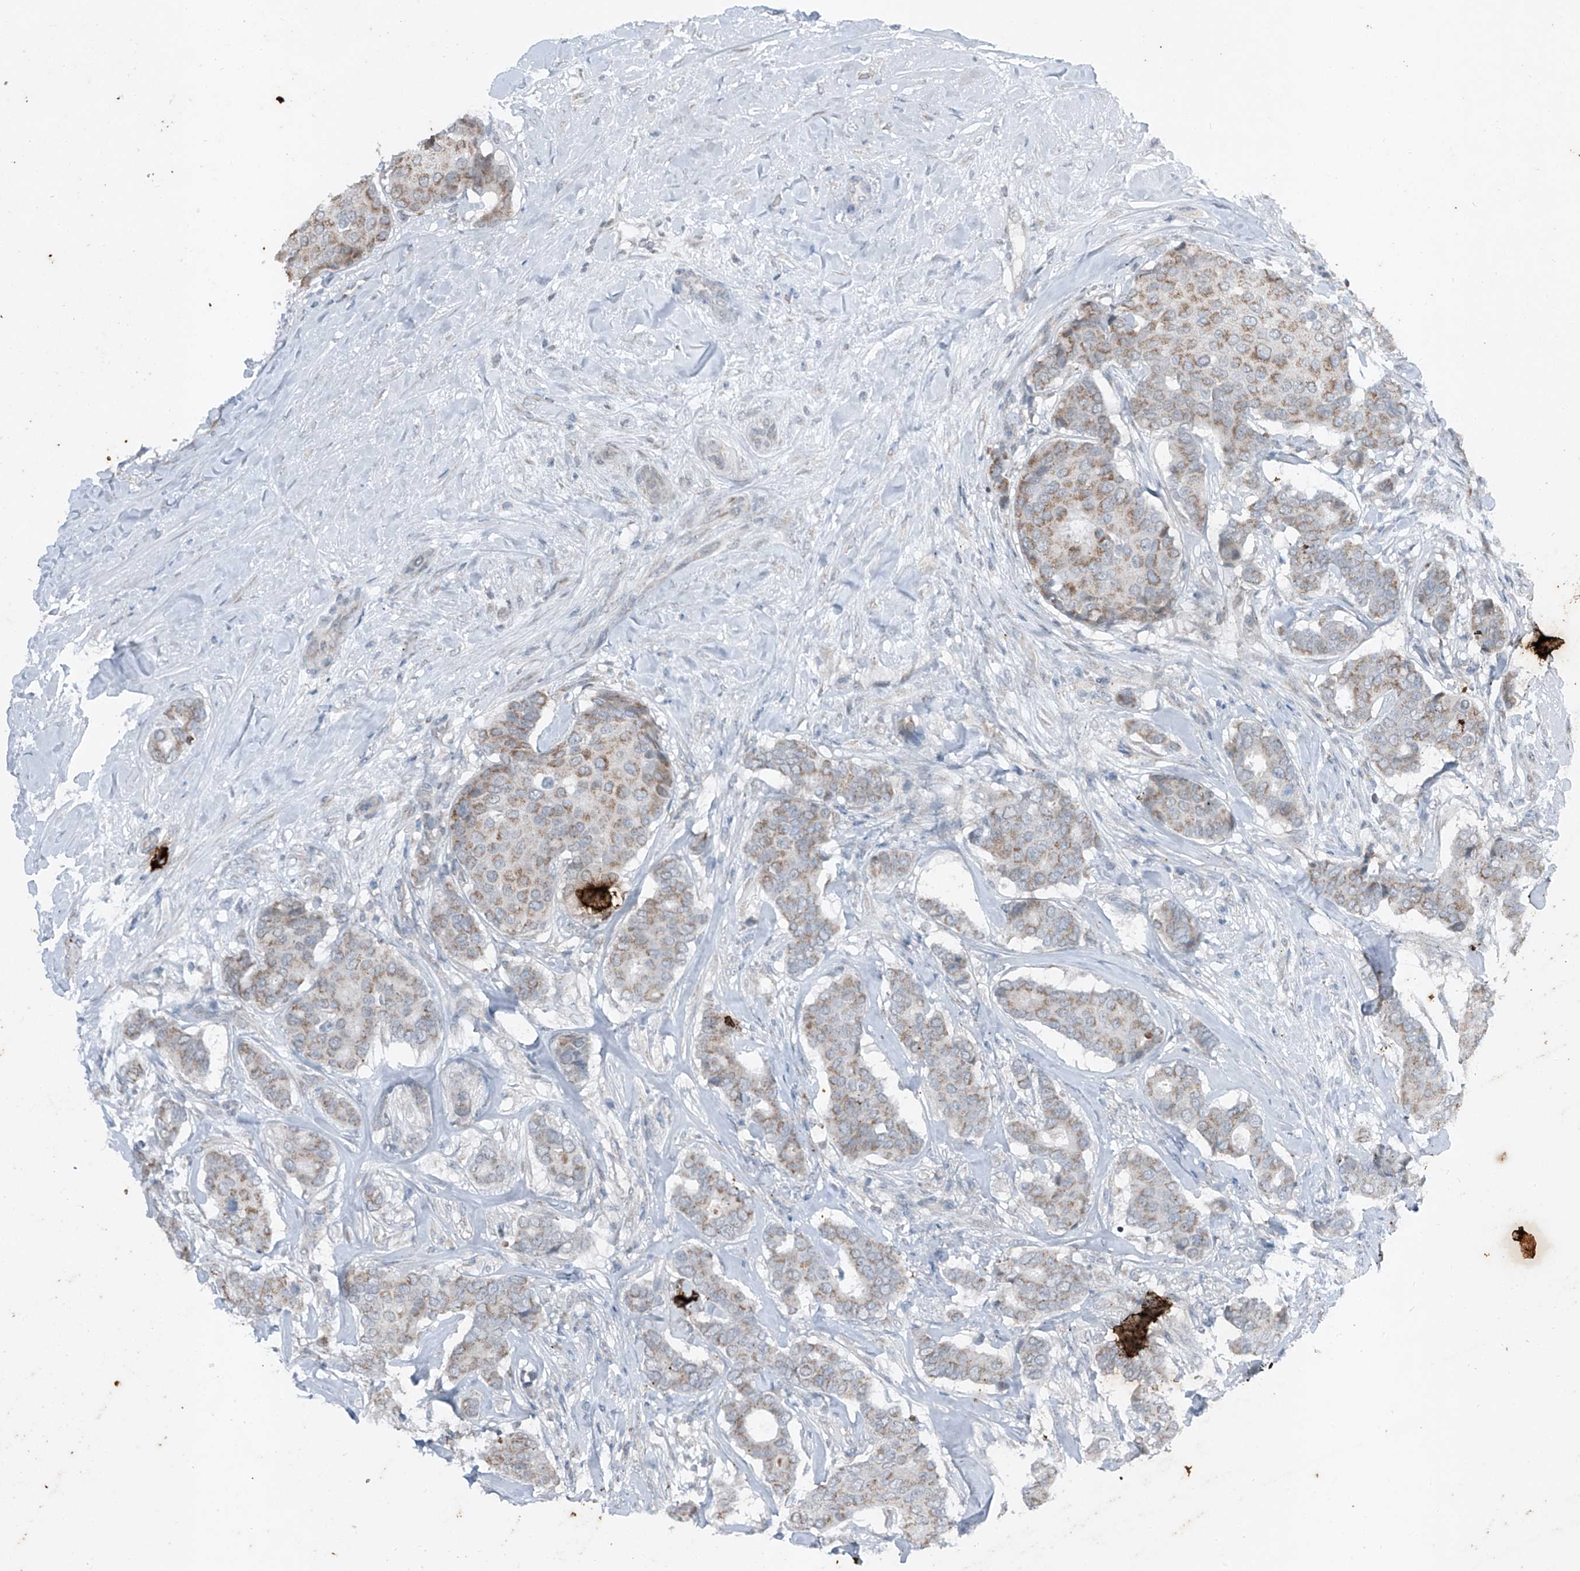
{"staining": {"intensity": "weak", "quantity": ">75%", "location": "cytoplasmic/membranous"}, "tissue": "breast cancer", "cell_type": "Tumor cells", "image_type": "cancer", "snomed": [{"axis": "morphology", "description": "Duct carcinoma"}, {"axis": "topography", "description": "Breast"}], "caption": "Immunohistochemical staining of invasive ductal carcinoma (breast) shows weak cytoplasmic/membranous protein positivity in approximately >75% of tumor cells.", "gene": "DYRK1B", "patient": {"sex": "female", "age": 75}}